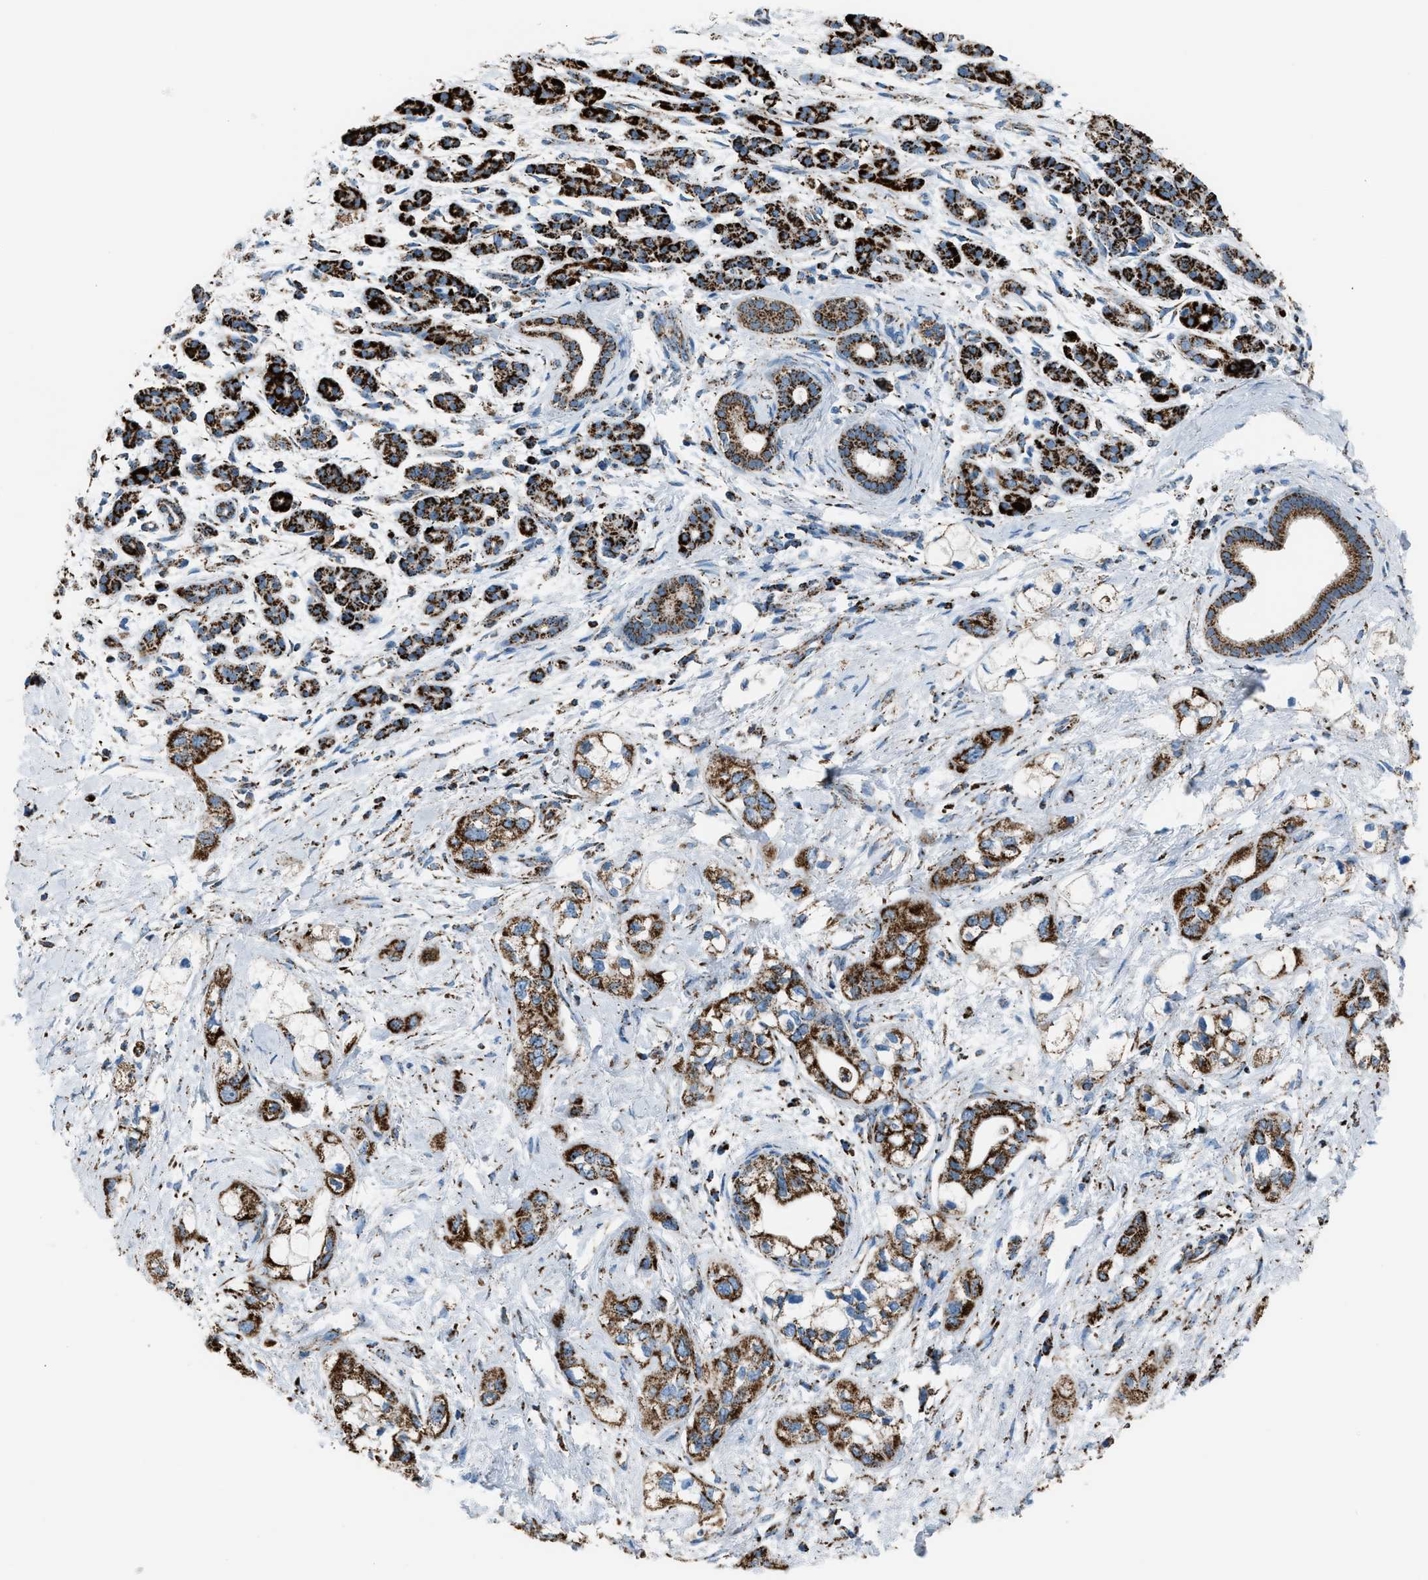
{"staining": {"intensity": "strong", "quantity": ">75%", "location": "cytoplasmic/membranous"}, "tissue": "pancreatic cancer", "cell_type": "Tumor cells", "image_type": "cancer", "snomed": [{"axis": "morphology", "description": "Adenocarcinoma, NOS"}, {"axis": "topography", "description": "Pancreas"}], "caption": "Immunohistochemical staining of human pancreatic cancer (adenocarcinoma) displays high levels of strong cytoplasmic/membranous protein positivity in approximately >75% of tumor cells. The staining is performed using DAB (3,3'-diaminobenzidine) brown chromogen to label protein expression. The nuclei are counter-stained blue using hematoxylin.", "gene": "MDH2", "patient": {"sex": "male", "age": 74}}